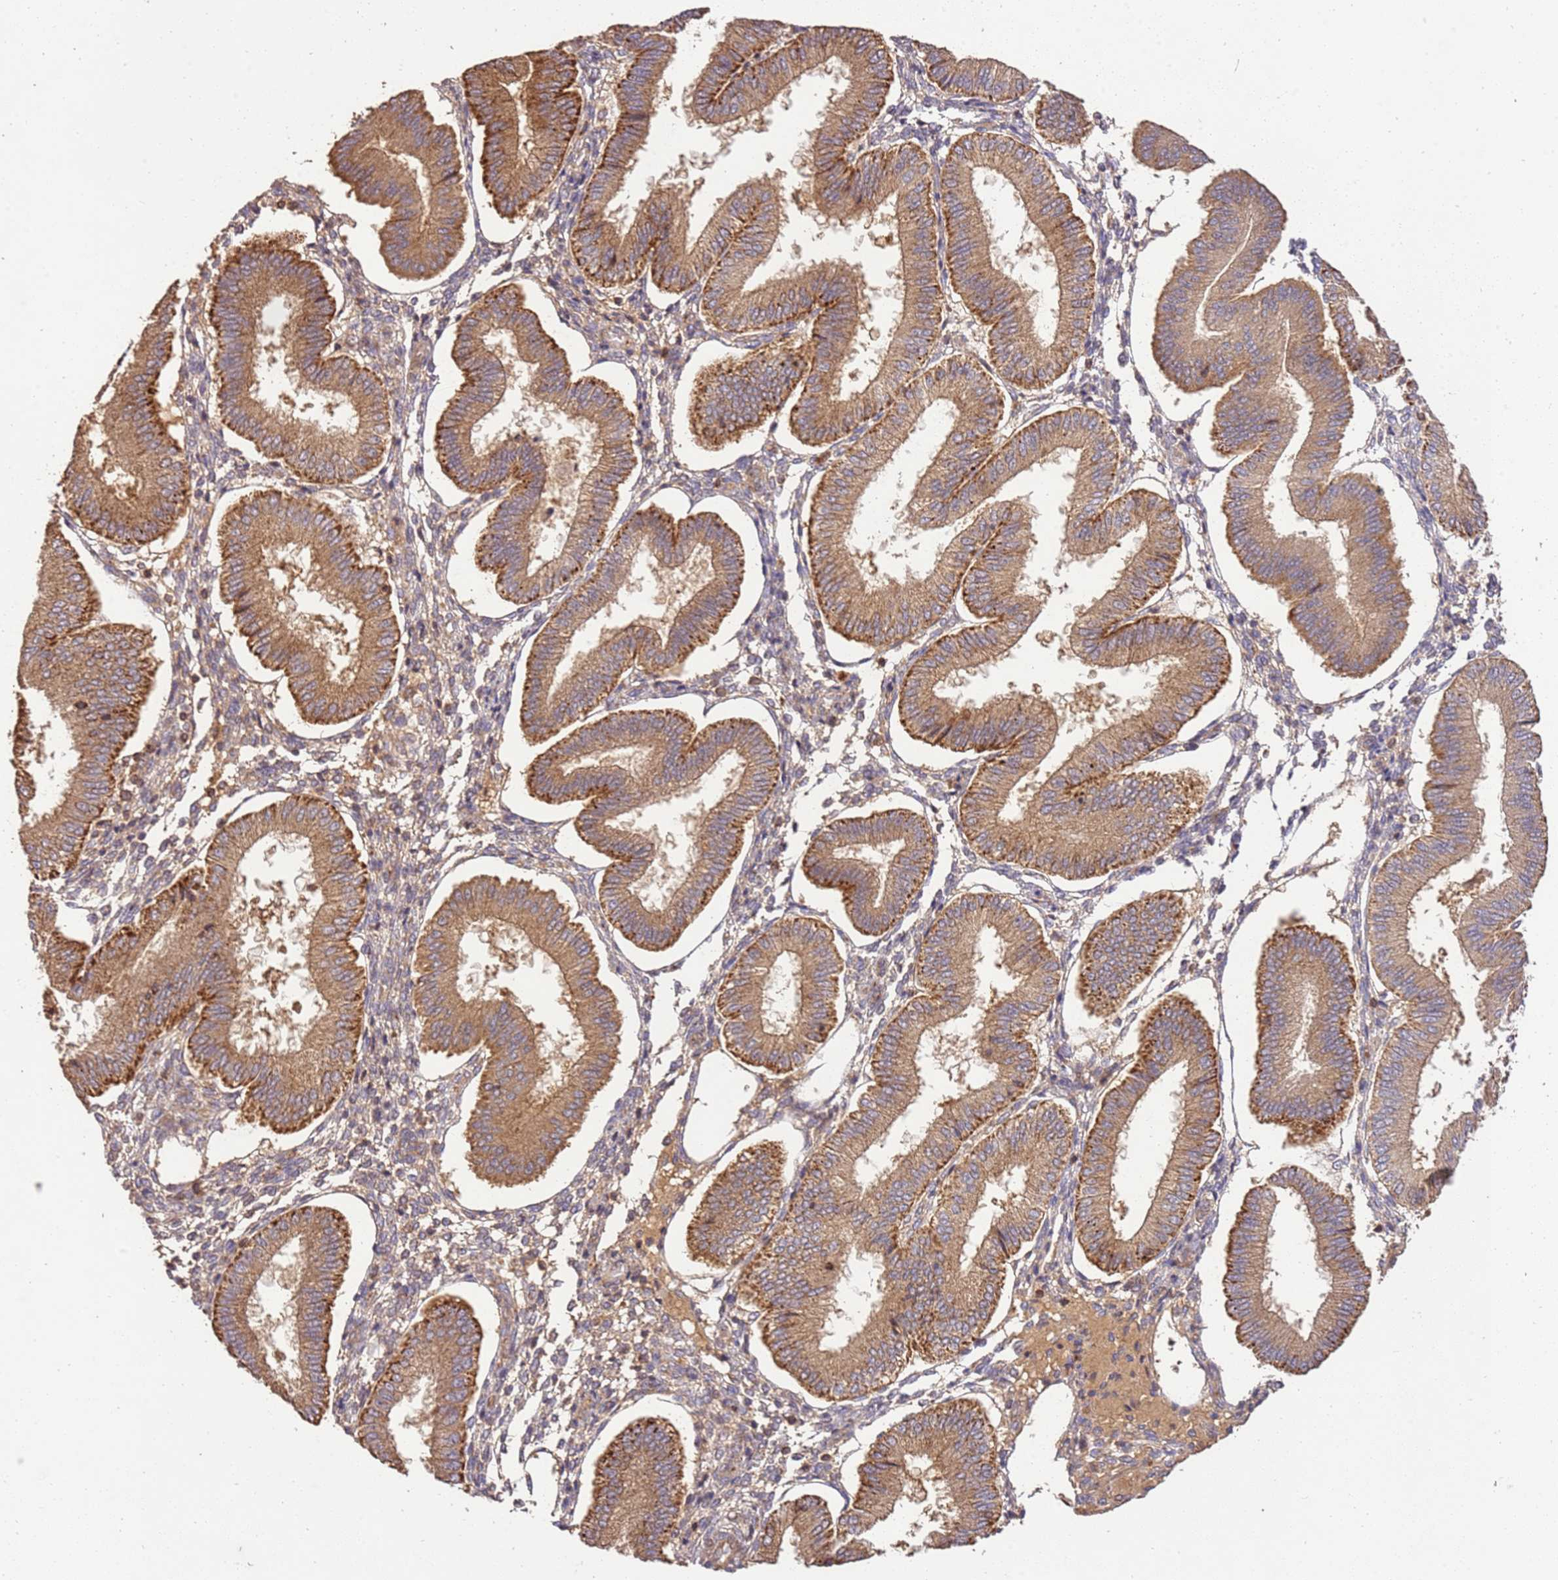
{"staining": {"intensity": "weak", "quantity": "25%-75%", "location": "cytoplasmic/membranous"}, "tissue": "endometrium", "cell_type": "Cells in endometrial stroma", "image_type": "normal", "snomed": [{"axis": "morphology", "description": "Normal tissue, NOS"}, {"axis": "topography", "description": "Endometrium"}], "caption": "This image exhibits normal endometrium stained with IHC to label a protein in brown. The cytoplasmic/membranous of cells in endometrial stroma show weak positivity for the protein. Nuclei are counter-stained blue.", "gene": "LRRC28", "patient": {"sex": "female", "age": 39}}